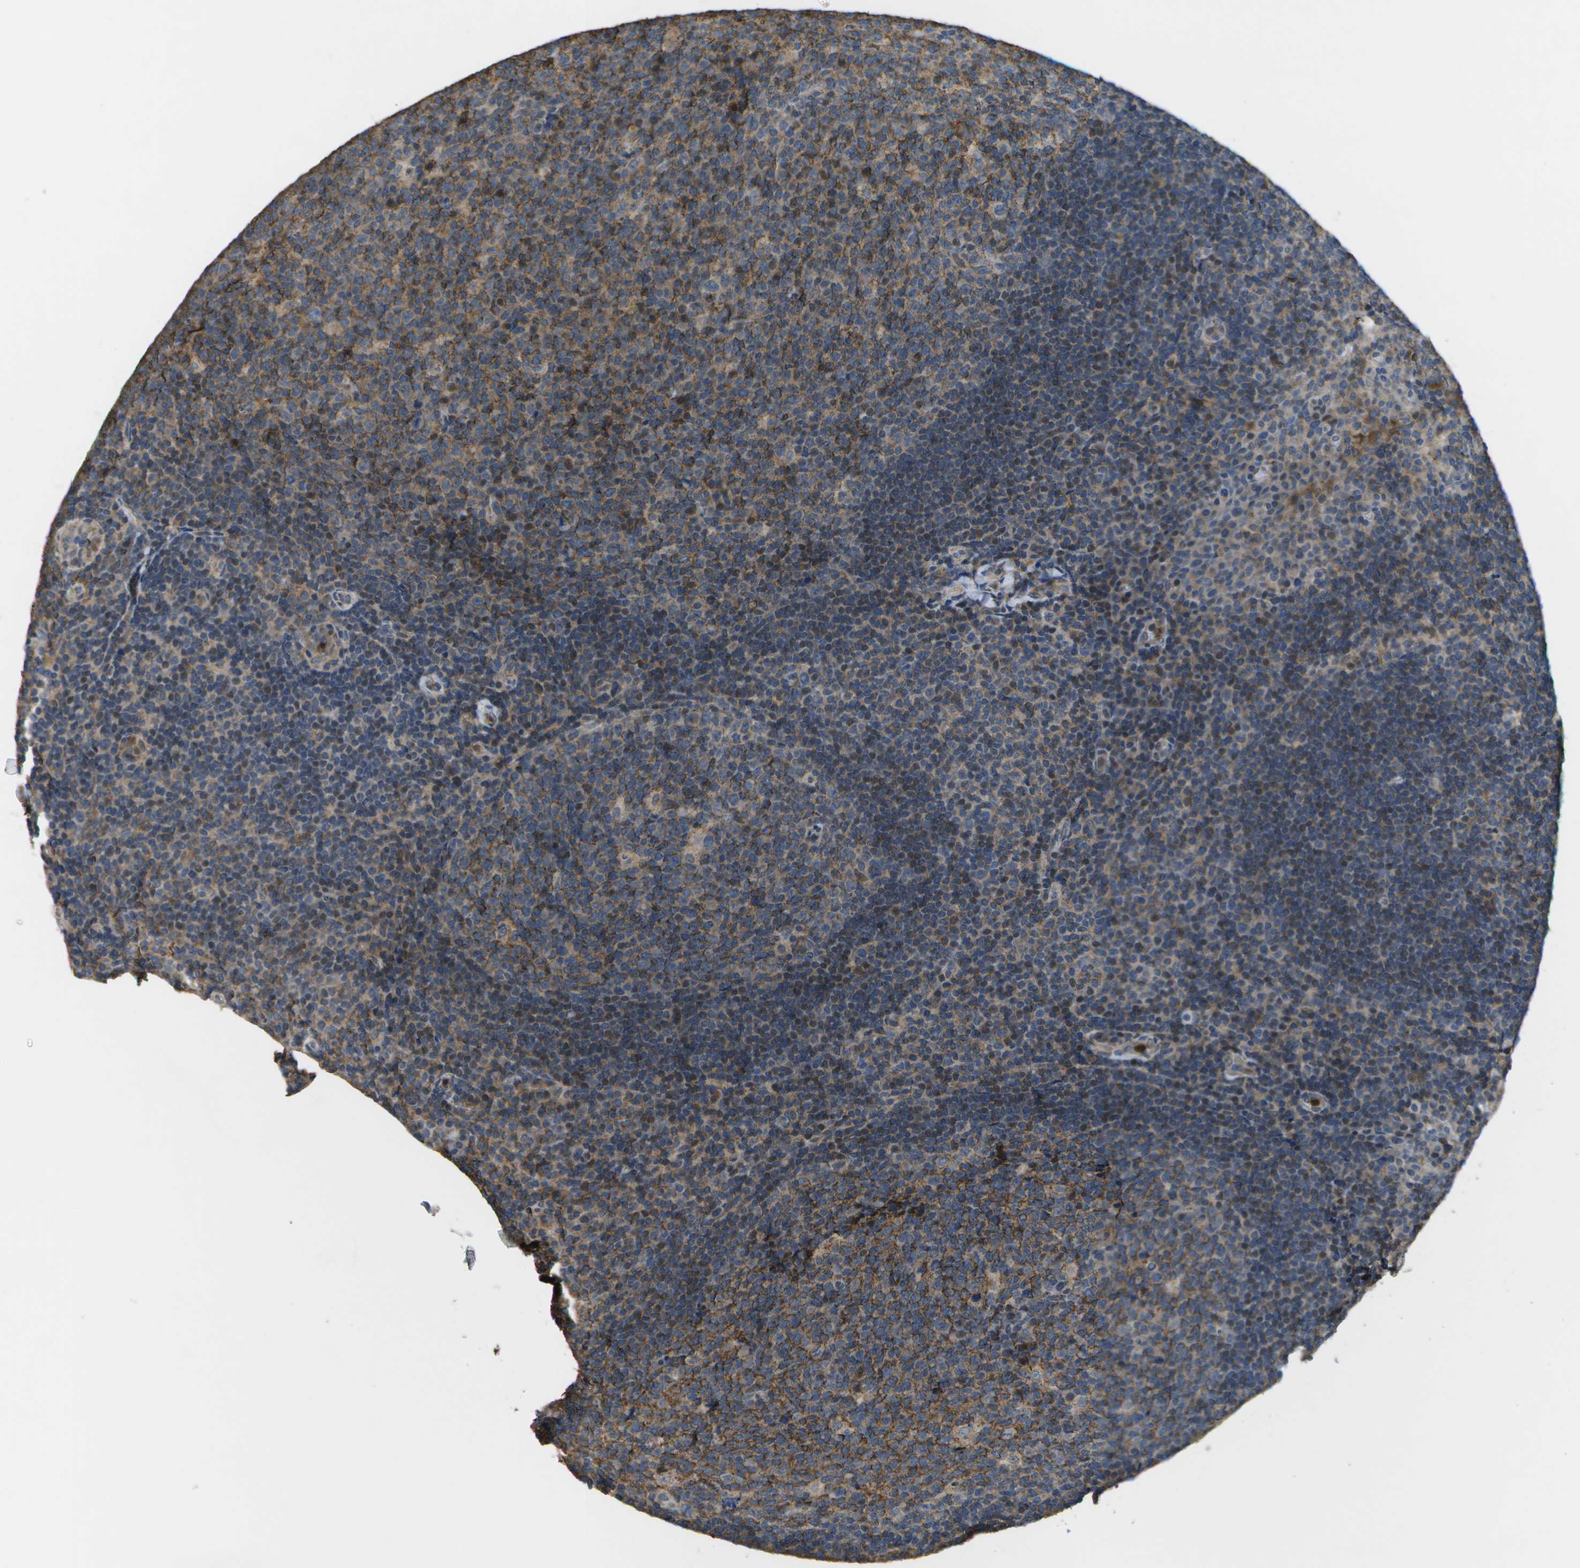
{"staining": {"intensity": "moderate", "quantity": ">75%", "location": "cytoplasmic/membranous"}, "tissue": "tonsil", "cell_type": "Germinal center cells", "image_type": "normal", "snomed": [{"axis": "morphology", "description": "Normal tissue, NOS"}, {"axis": "topography", "description": "Tonsil"}], "caption": "An image of human tonsil stained for a protein exhibits moderate cytoplasmic/membranous brown staining in germinal center cells. (Stains: DAB (3,3'-diaminobenzidine) in brown, nuclei in blue, Microscopy: brightfield microscopy at high magnification).", "gene": "GALNT15", "patient": {"sex": "male", "age": 17}}